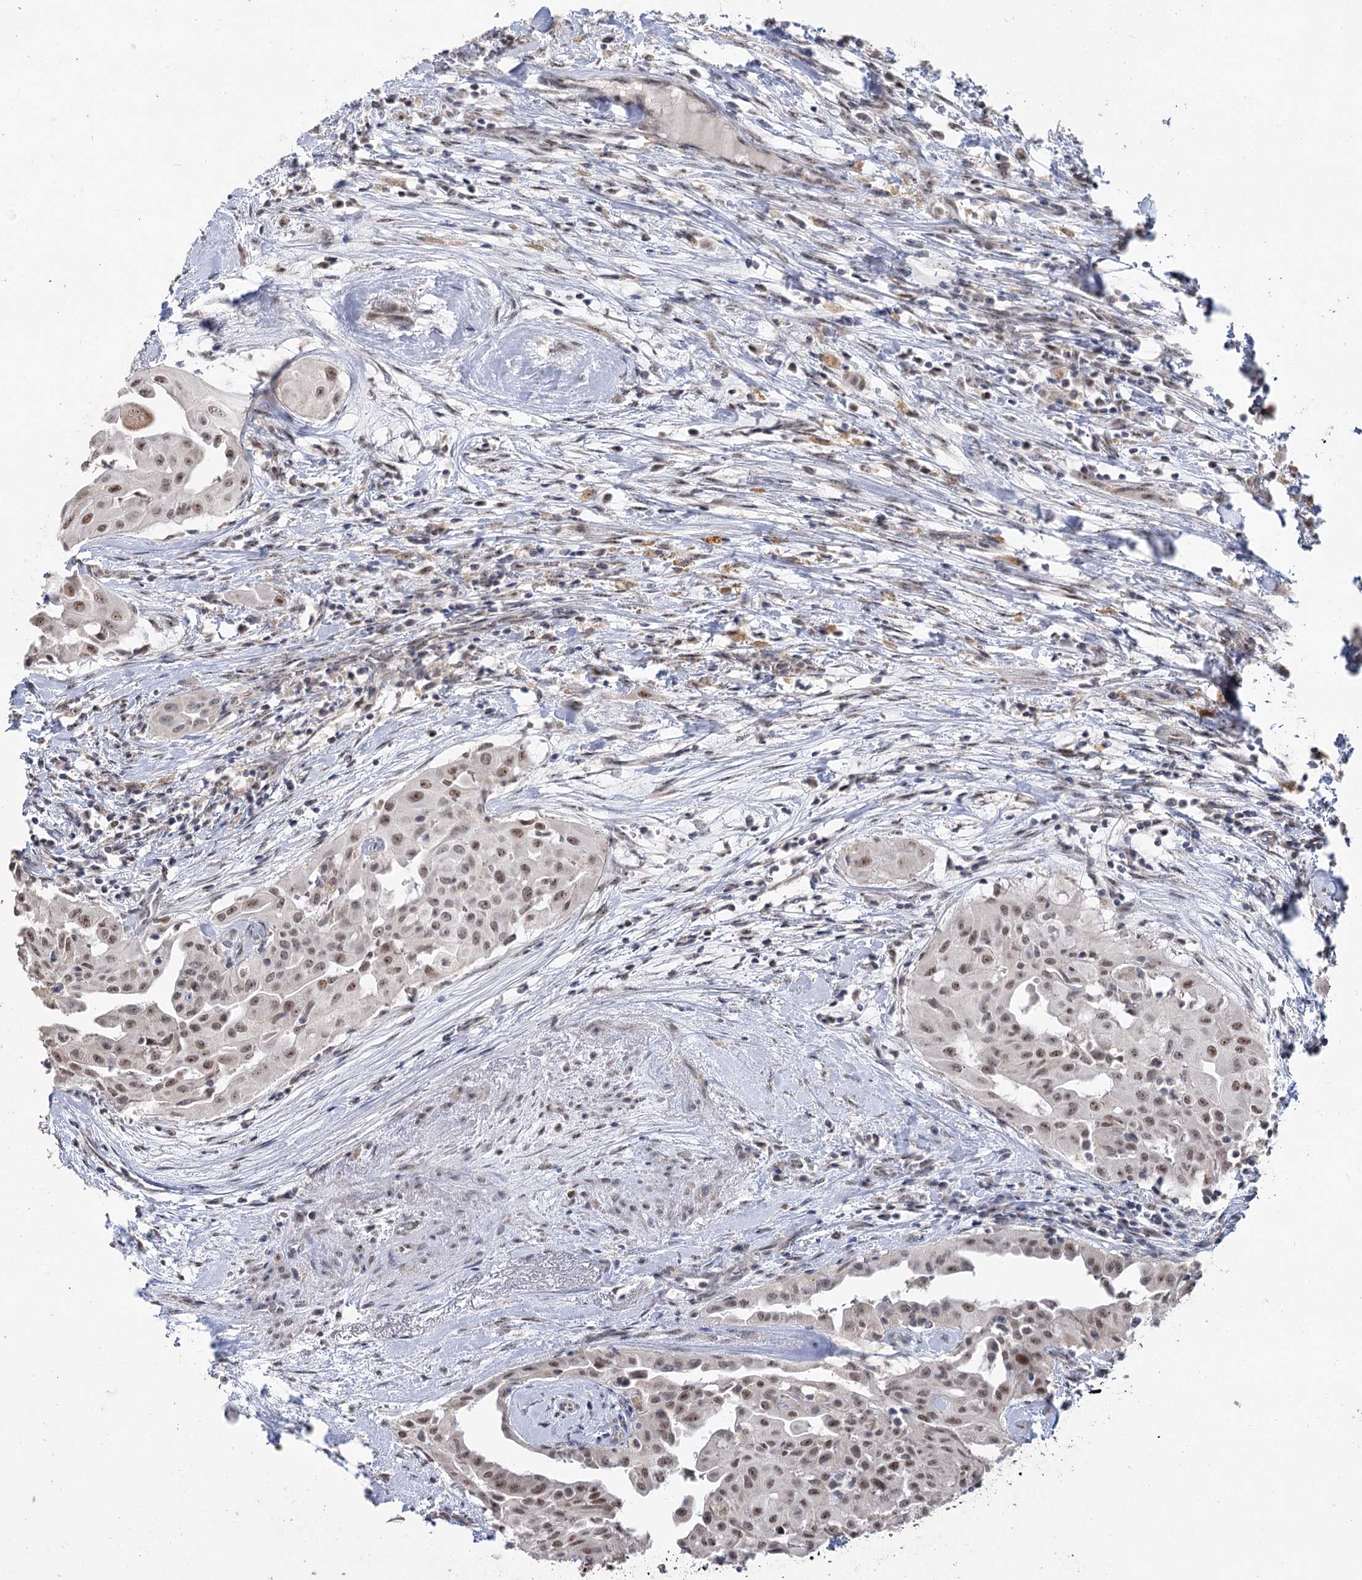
{"staining": {"intensity": "moderate", "quantity": ">75%", "location": "nuclear"}, "tissue": "thyroid cancer", "cell_type": "Tumor cells", "image_type": "cancer", "snomed": [{"axis": "morphology", "description": "Papillary adenocarcinoma, NOS"}, {"axis": "topography", "description": "Thyroid gland"}], "caption": "Immunohistochemistry (IHC) micrograph of thyroid cancer (papillary adenocarcinoma) stained for a protein (brown), which demonstrates medium levels of moderate nuclear staining in about >75% of tumor cells.", "gene": "RUFY4", "patient": {"sex": "female", "age": 59}}